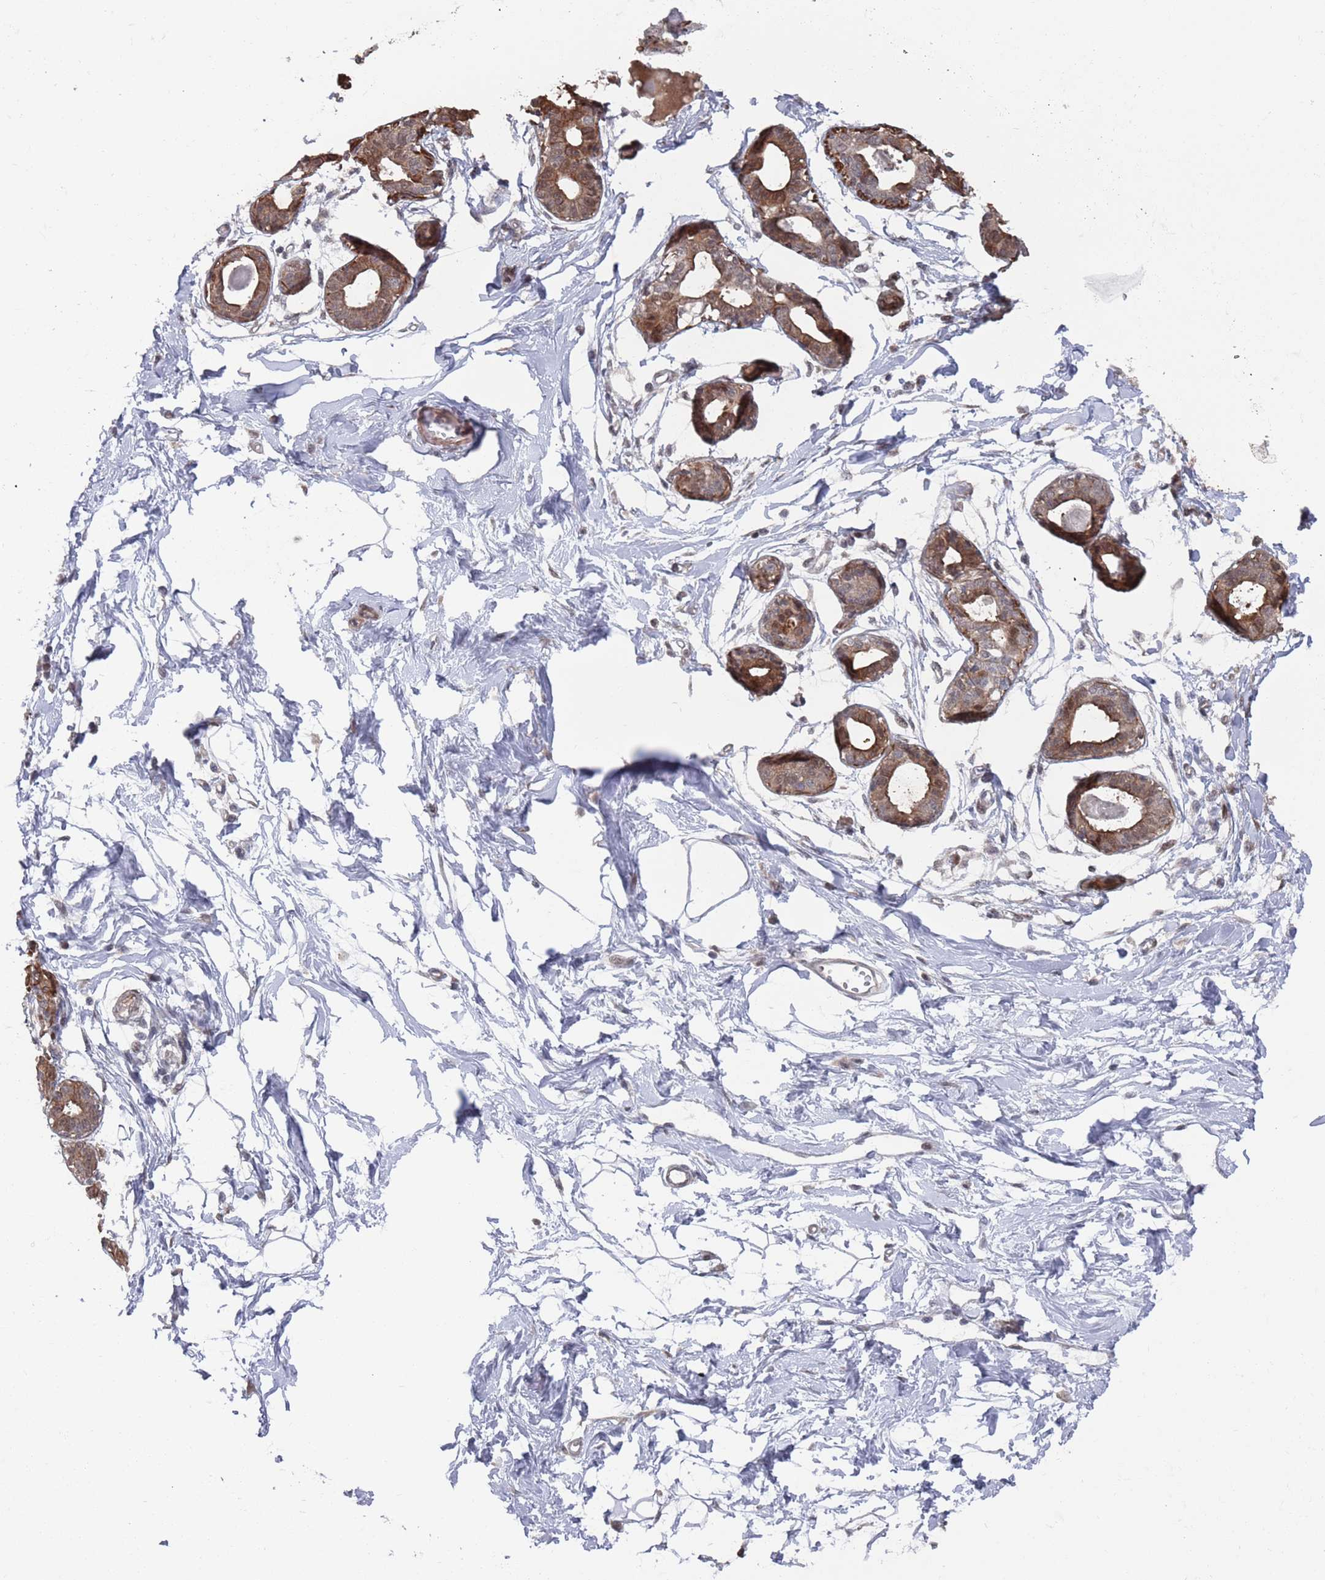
{"staining": {"intensity": "negative", "quantity": "none", "location": "none"}, "tissue": "breast", "cell_type": "Adipocytes", "image_type": "normal", "snomed": [{"axis": "morphology", "description": "Normal tissue, NOS"}, {"axis": "topography", "description": "Breast"}], "caption": "Immunohistochemistry (IHC) of normal human breast displays no positivity in adipocytes.", "gene": "DGKD", "patient": {"sex": "female", "age": 45}}